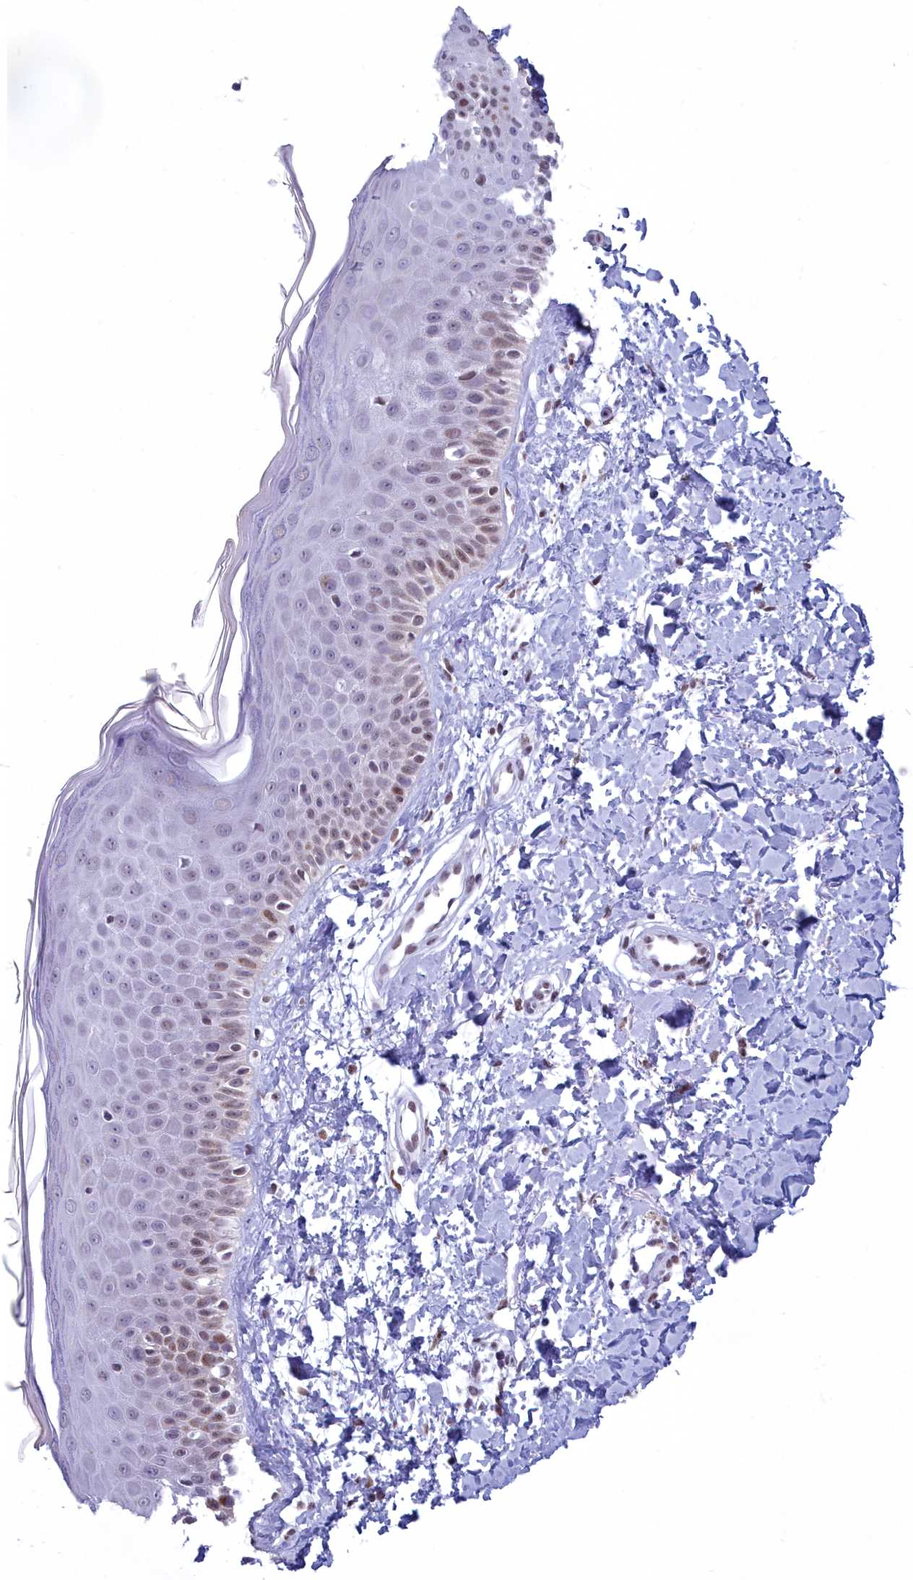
{"staining": {"intensity": "moderate", "quantity": "25%-75%", "location": "nuclear"}, "tissue": "skin", "cell_type": "Fibroblasts", "image_type": "normal", "snomed": [{"axis": "morphology", "description": "Normal tissue, NOS"}, {"axis": "topography", "description": "Skin"}], "caption": "Fibroblasts reveal moderate nuclear staining in about 25%-75% of cells in unremarkable skin.", "gene": "CDC26", "patient": {"sex": "male", "age": 52}}